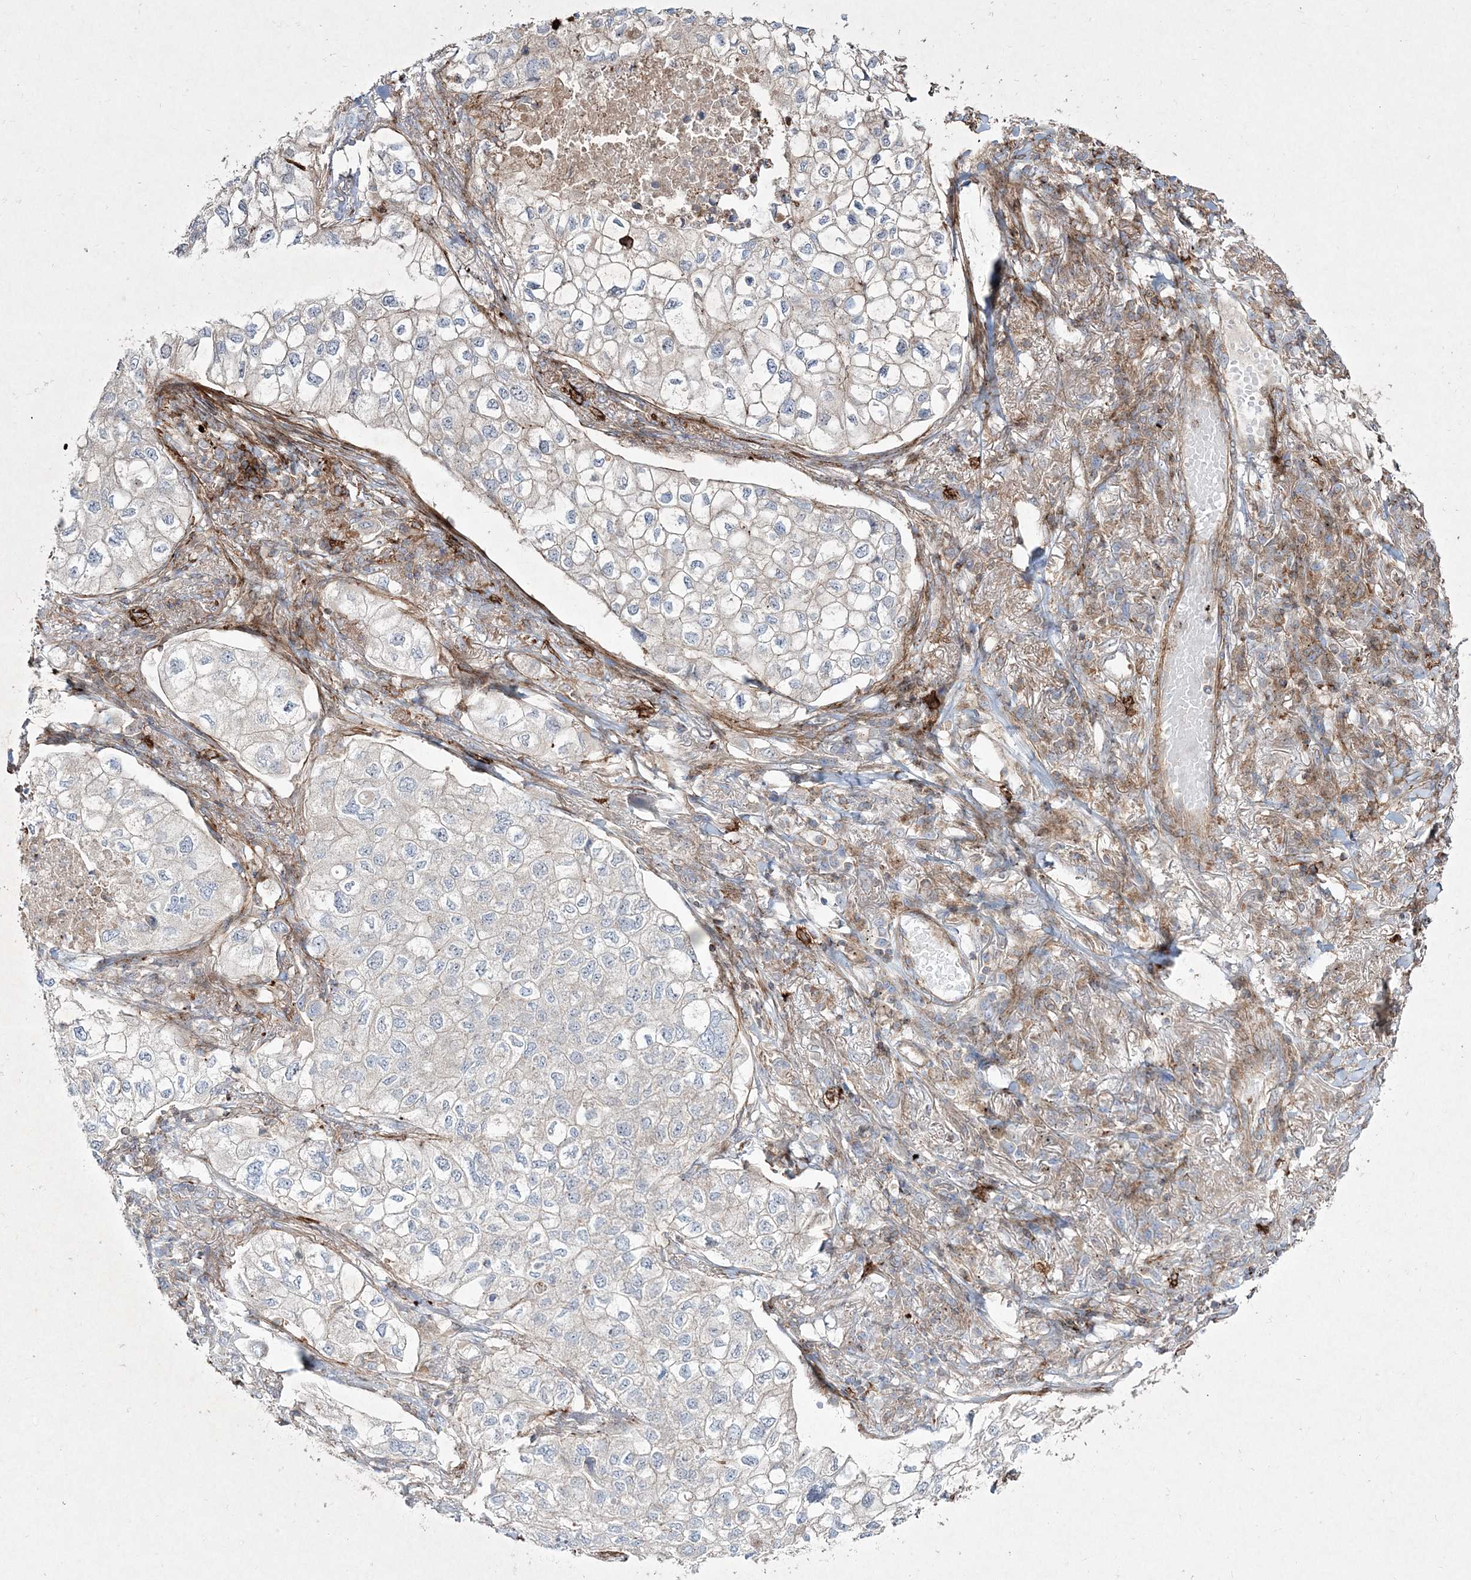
{"staining": {"intensity": "negative", "quantity": "none", "location": "none"}, "tissue": "lung cancer", "cell_type": "Tumor cells", "image_type": "cancer", "snomed": [{"axis": "morphology", "description": "Adenocarcinoma, NOS"}, {"axis": "topography", "description": "Lung"}], "caption": "Immunohistochemistry image of neoplastic tissue: human lung cancer (adenocarcinoma) stained with DAB reveals no significant protein expression in tumor cells.", "gene": "RICTOR", "patient": {"sex": "male", "age": 63}}